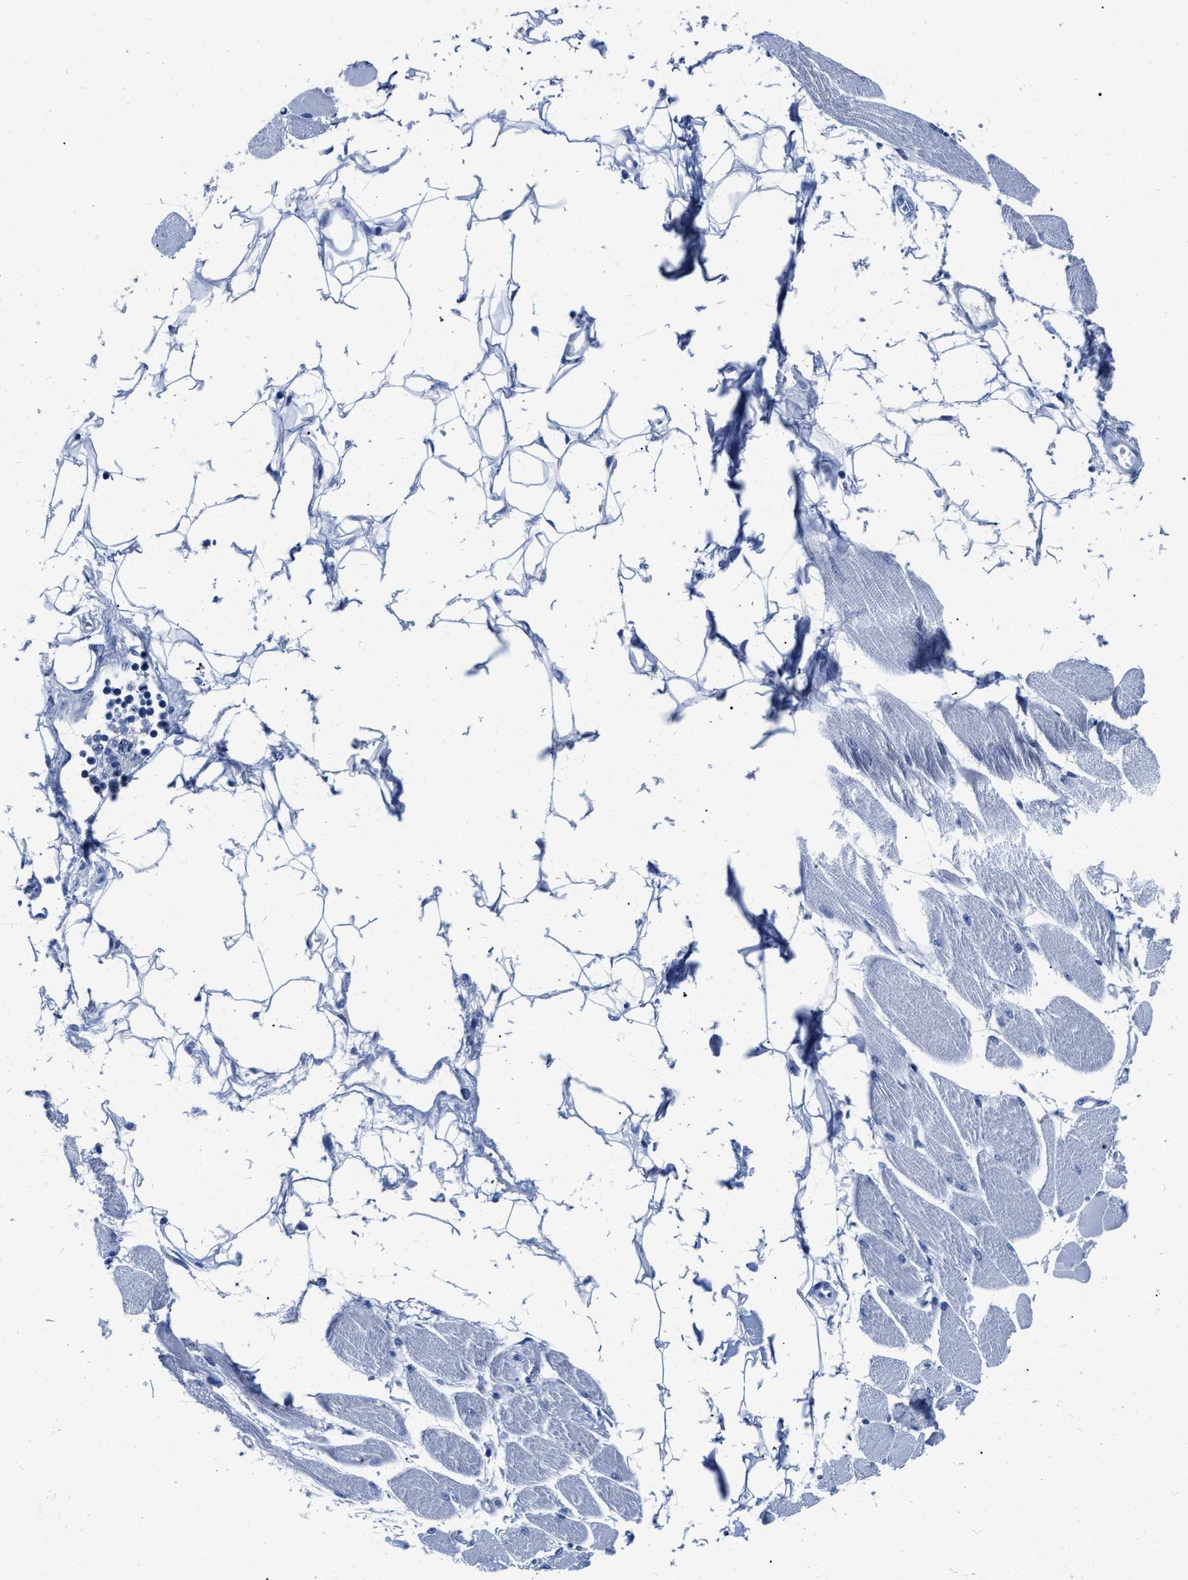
{"staining": {"intensity": "negative", "quantity": "none", "location": "none"}, "tissue": "skeletal muscle", "cell_type": "Myocytes", "image_type": "normal", "snomed": [{"axis": "morphology", "description": "Normal tissue, NOS"}, {"axis": "topography", "description": "Skeletal muscle"}, {"axis": "topography", "description": "Peripheral nerve tissue"}], "caption": "High power microscopy image of an immunohistochemistry (IHC) image of normal skeletal muscle, revealing no significant staining in myocytes.", "gene": "CER1", "patient": {"sex": "female", "age": 84}}